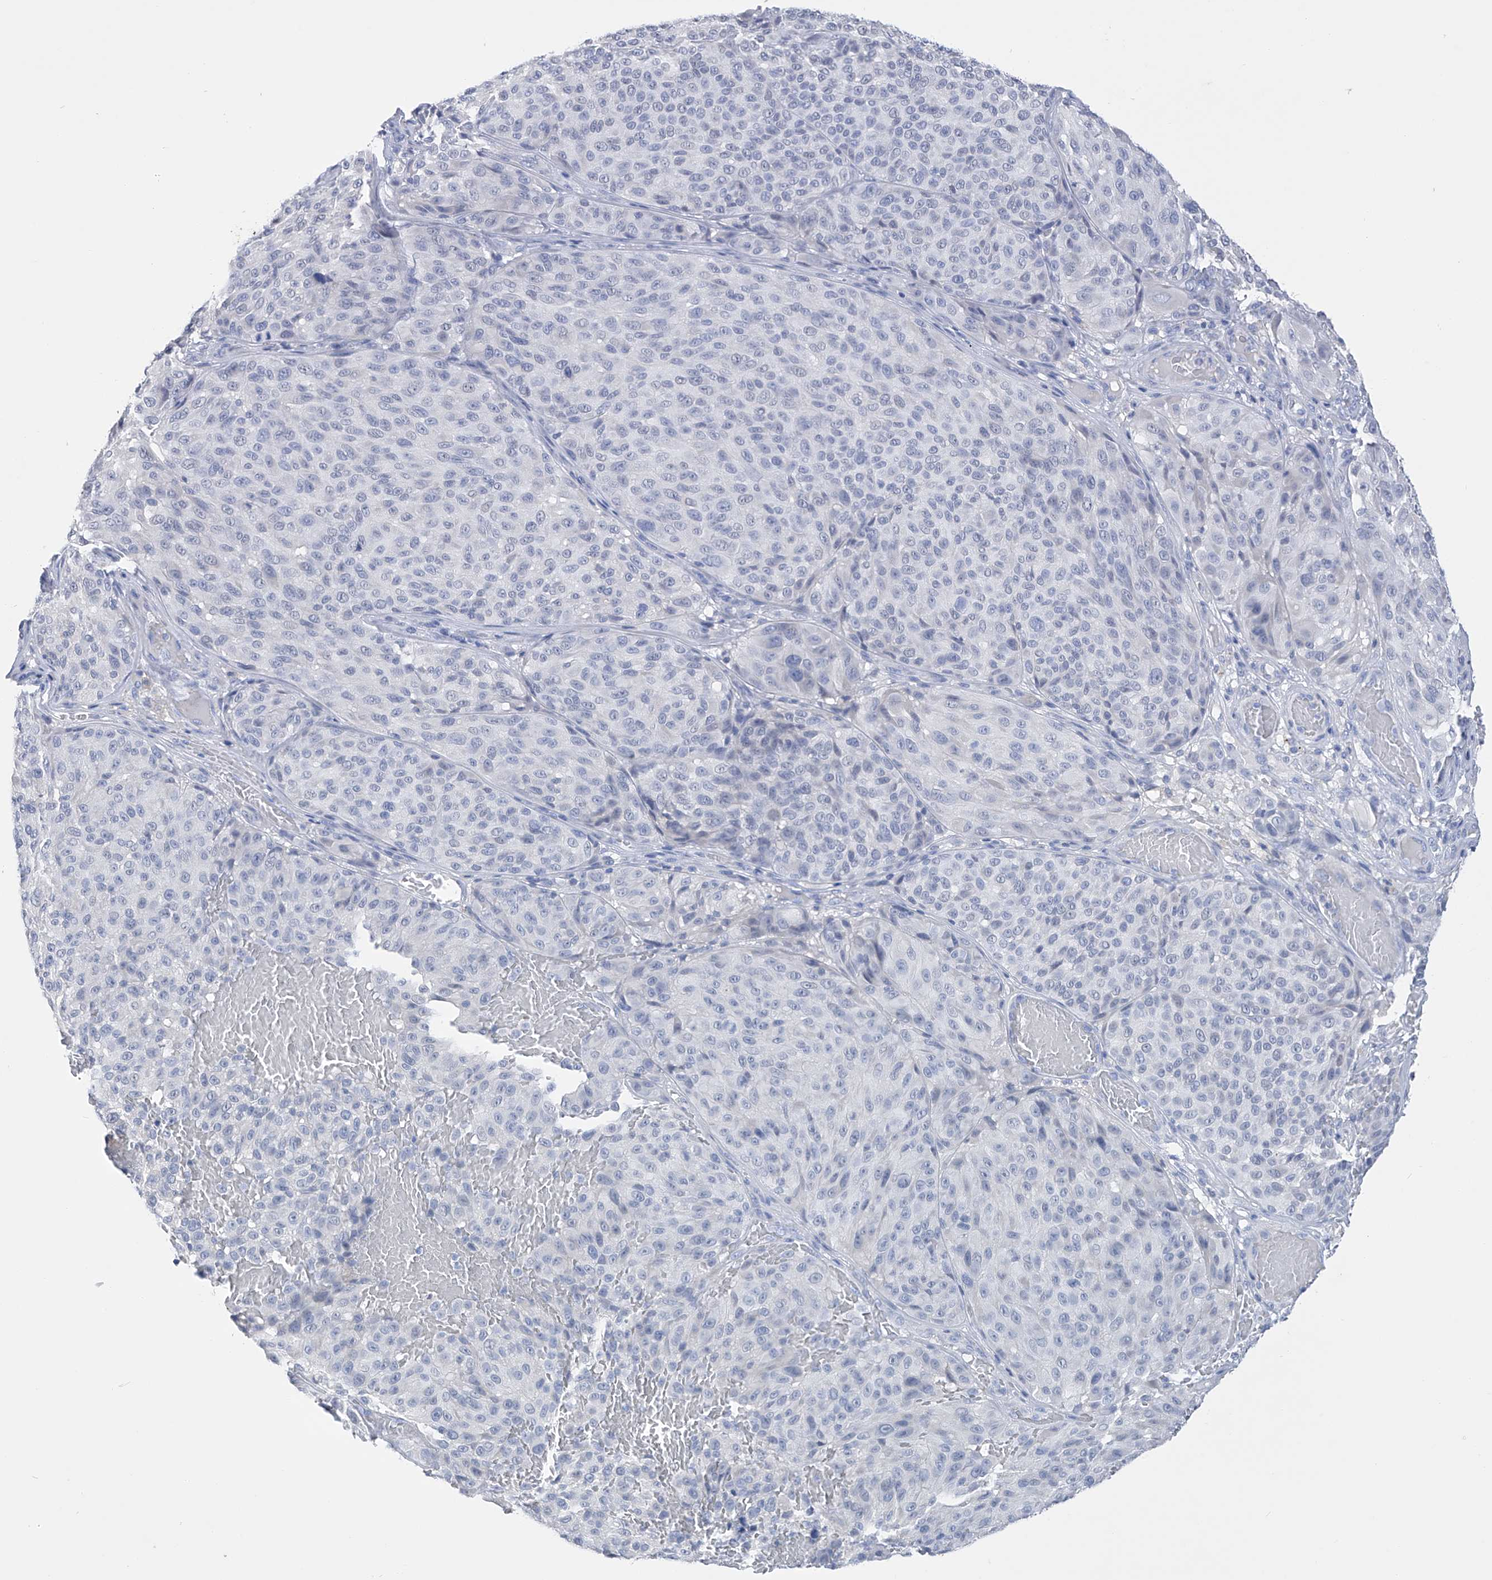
{"staining": {"intensity": "negative", "quantity": "none", "location": "none"}, "tissue": "melanoma", "cell_type": "Tumor cells", "image_type": "cancer", "snomed": [{"axis": "morphology", "description": "Malignant melanoma, NOS"}, {"axis": "topography", "description": "Skin"}], "caption": "IHC image of malignant melanoma stained for a protein (brown), which shows no positivity in tumor cells.", "gene": "ADRA1A", "patient": {"sex": "male", "age": 83}}